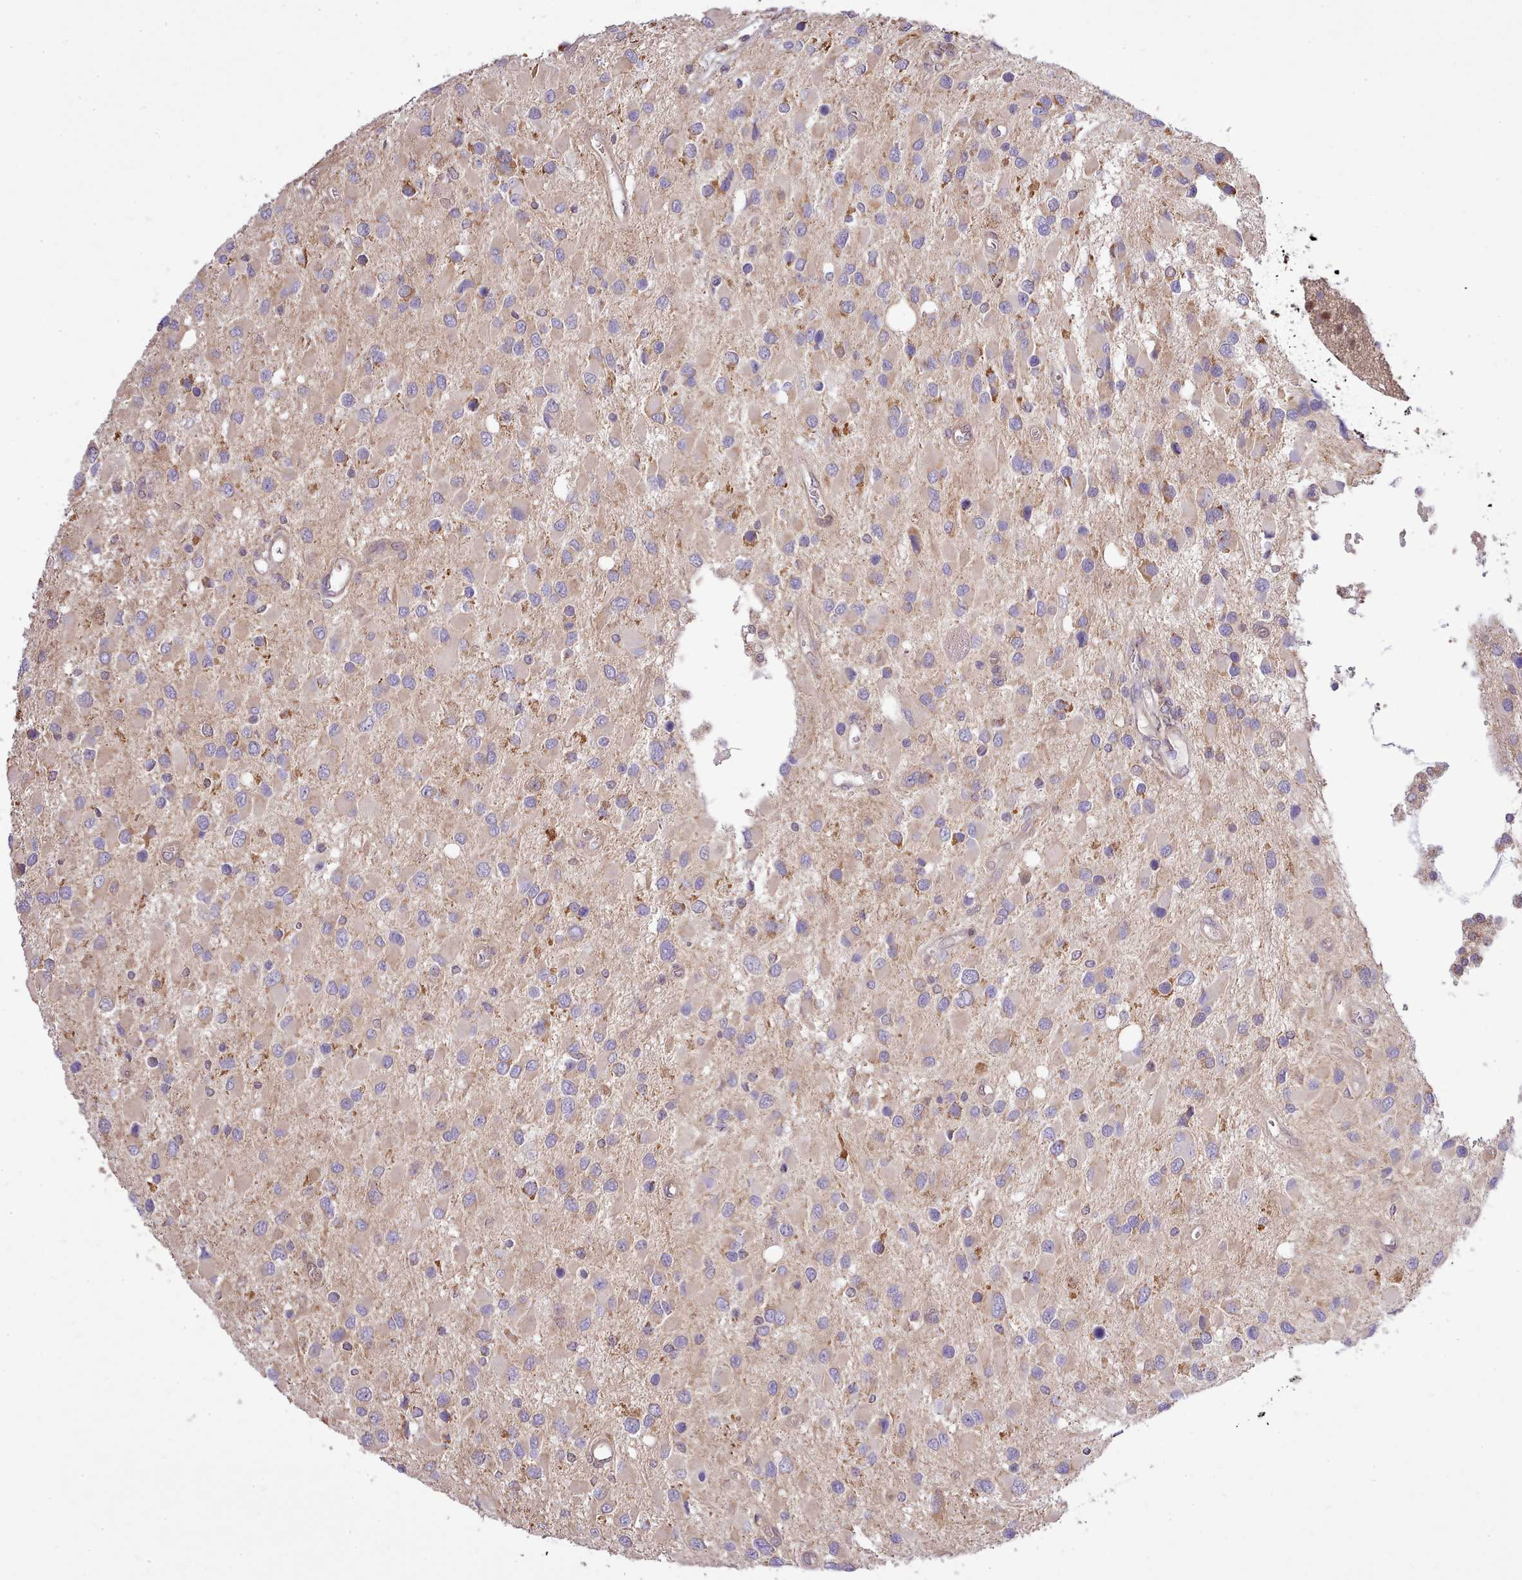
{"staining": {"intensity": "weak", "quantity": "<25%", "location": "cytoplasmic/membranous"}, "tissue": "glioma", "cell_type": "Tumor cells", "image_type": "cancer", "snomed": [{"axis": "morphology", "description": "Glioma, malignant, High grade"}, {"axis": "topography", "description": "Brain"}], "caption": "High magnification brightfield microscopy of glioma stained with DAB (brown) and counterstained with hematoxylin (blue): tumor cells show no significant staining.", "gene": "ARL2BP", "patient": {"sex": "male", "age": 53}}